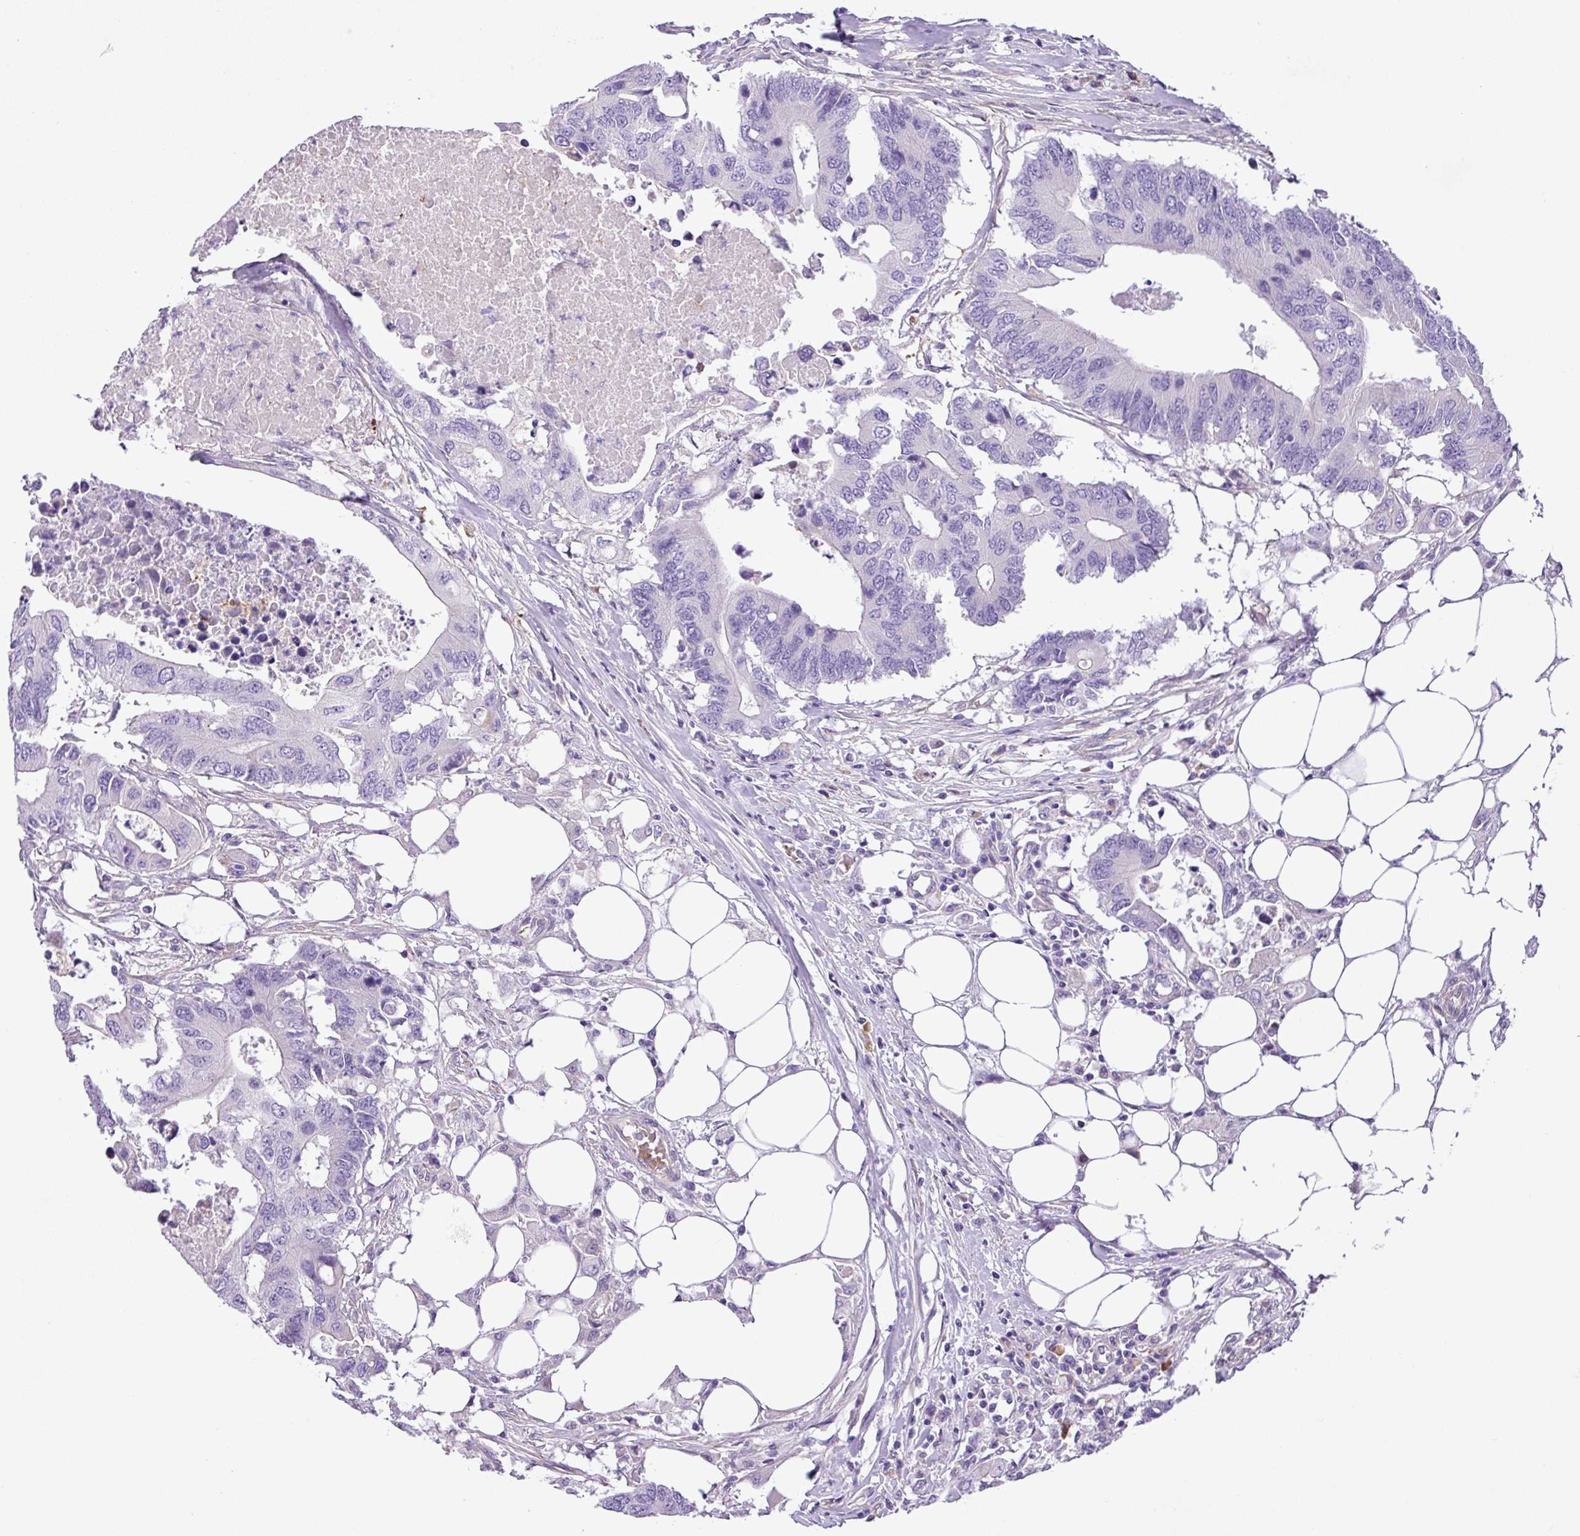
{"staining": {"intensity": "negative", "quantity": "none", "location": "none"}, "tissue": "colorectal cancer", "cell_type": "Tumor cells", "image_type": "cancer", "snomed": [{"axis": "morphology", "description": "Adenocarcinoma, NOS"}, {"axis": "topography", "description": "Colon"}], "caption": "Human colorectal cancer (adenocarcinoma) stained for a protein using immunohistochemistry exhibits no staining in tumor cells.", "gene": "C11orf91", "patient": {"sex": "male", "age": 71}}